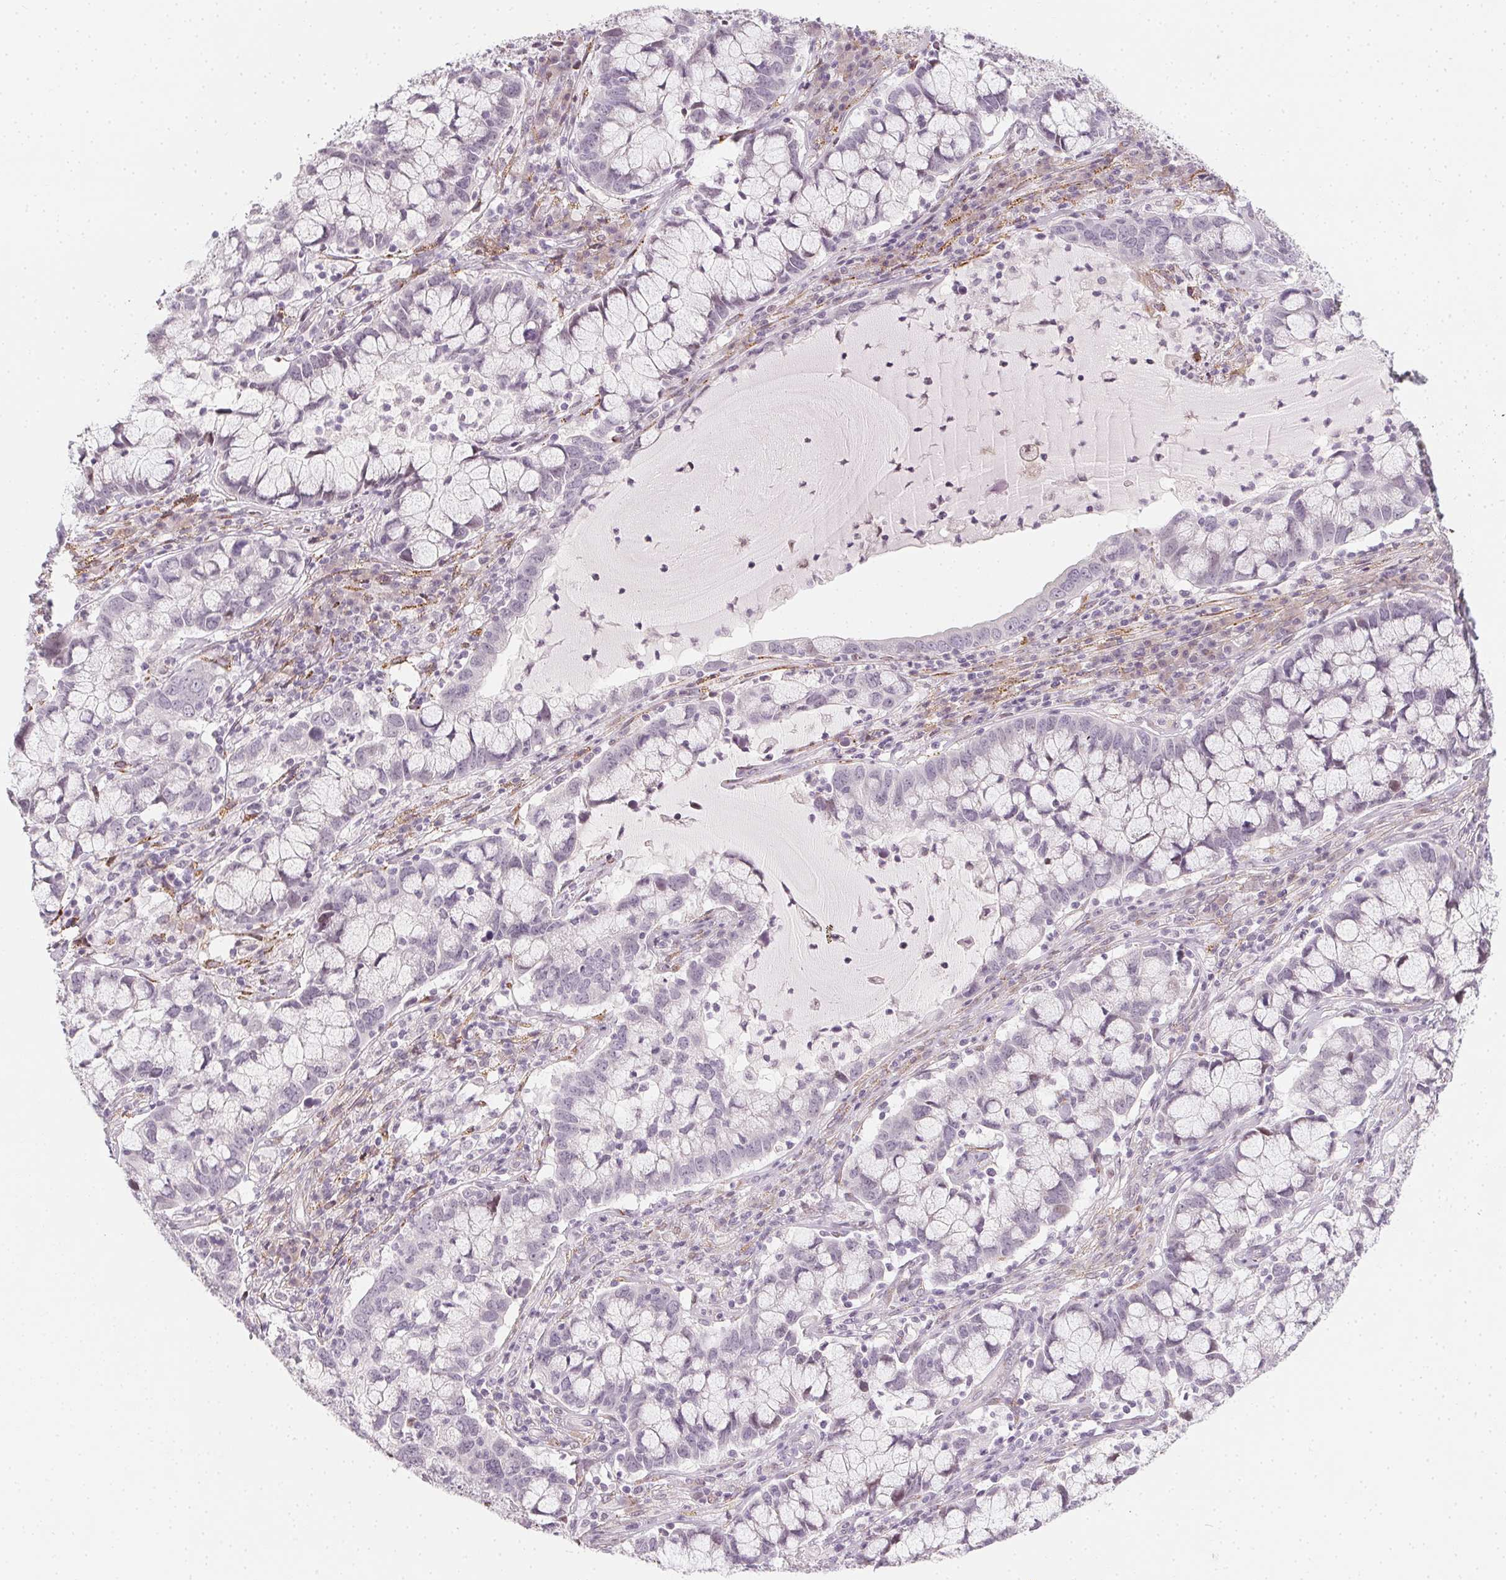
{"staining": {"intensity": "negative", "quantity": "none", "location": "none"}, "tissue": "cervical cancer", "cell_type": "Tumor cells", "image_type": "cancer", "snomed": [{"axis": "morphology", "description": "Adenocarcinoma, NOS"}, {"axis": "topography", "description": "Cervix"}], "caption": "This is an immunohistochemistry photomicrograph of adenocarcinoma (cervical). There is no staining in tumor cells.", "gene": "CCDC96", "patient": {"sex": "female", "age": 40}}